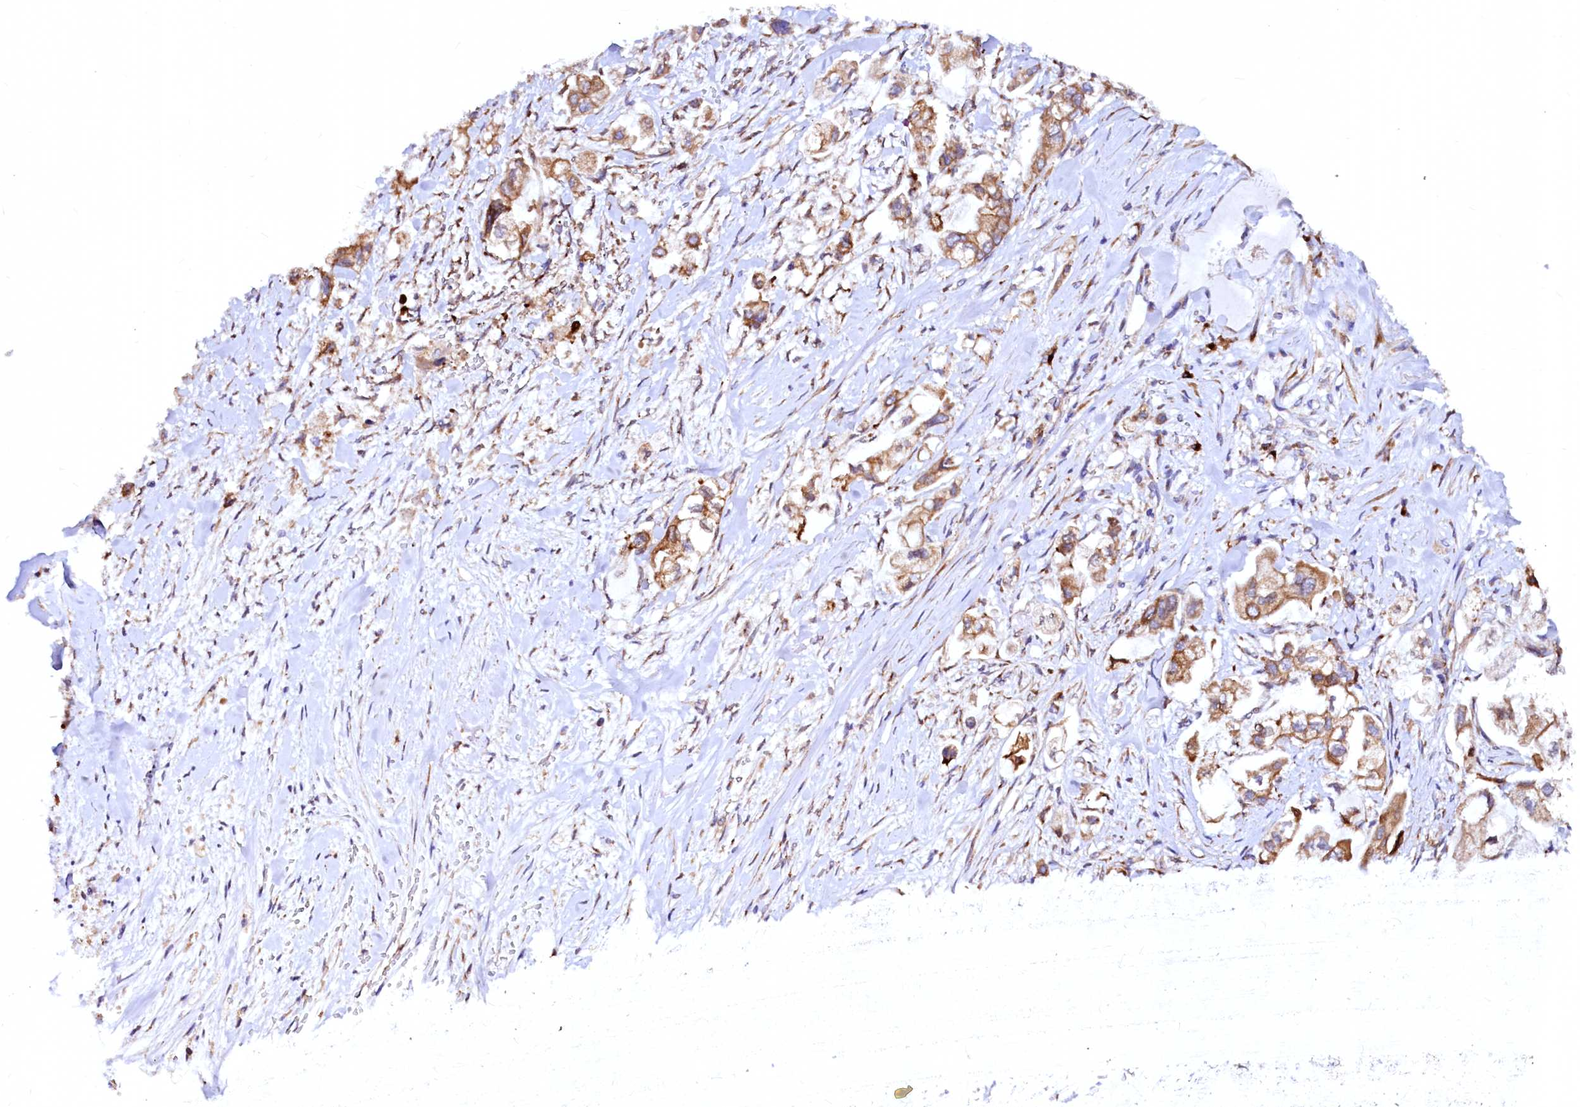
{"staining": {"intensity": "strong", "quantity": ">75%", "location": "cytoplasmic/membranous"}, "tissue": "stomach cancer", "cell_type": "Tumor cells", "image_type": "cancer", "snomed": [{"axis": "morphology", "description": "Adenocarcinoma, NOS"}, {"axis": "topography", "description": "Stomach"}], "caption": "Protein analysis of stomach cancer tissue reveals strong cytoplasmic/membranous positivity in approximately >75% of tumor cells. The protein is shown in brown color, while the nuclei are stained blue.", "gene": "LMAN1", "patient": {"sex": "male", "age": 62}}